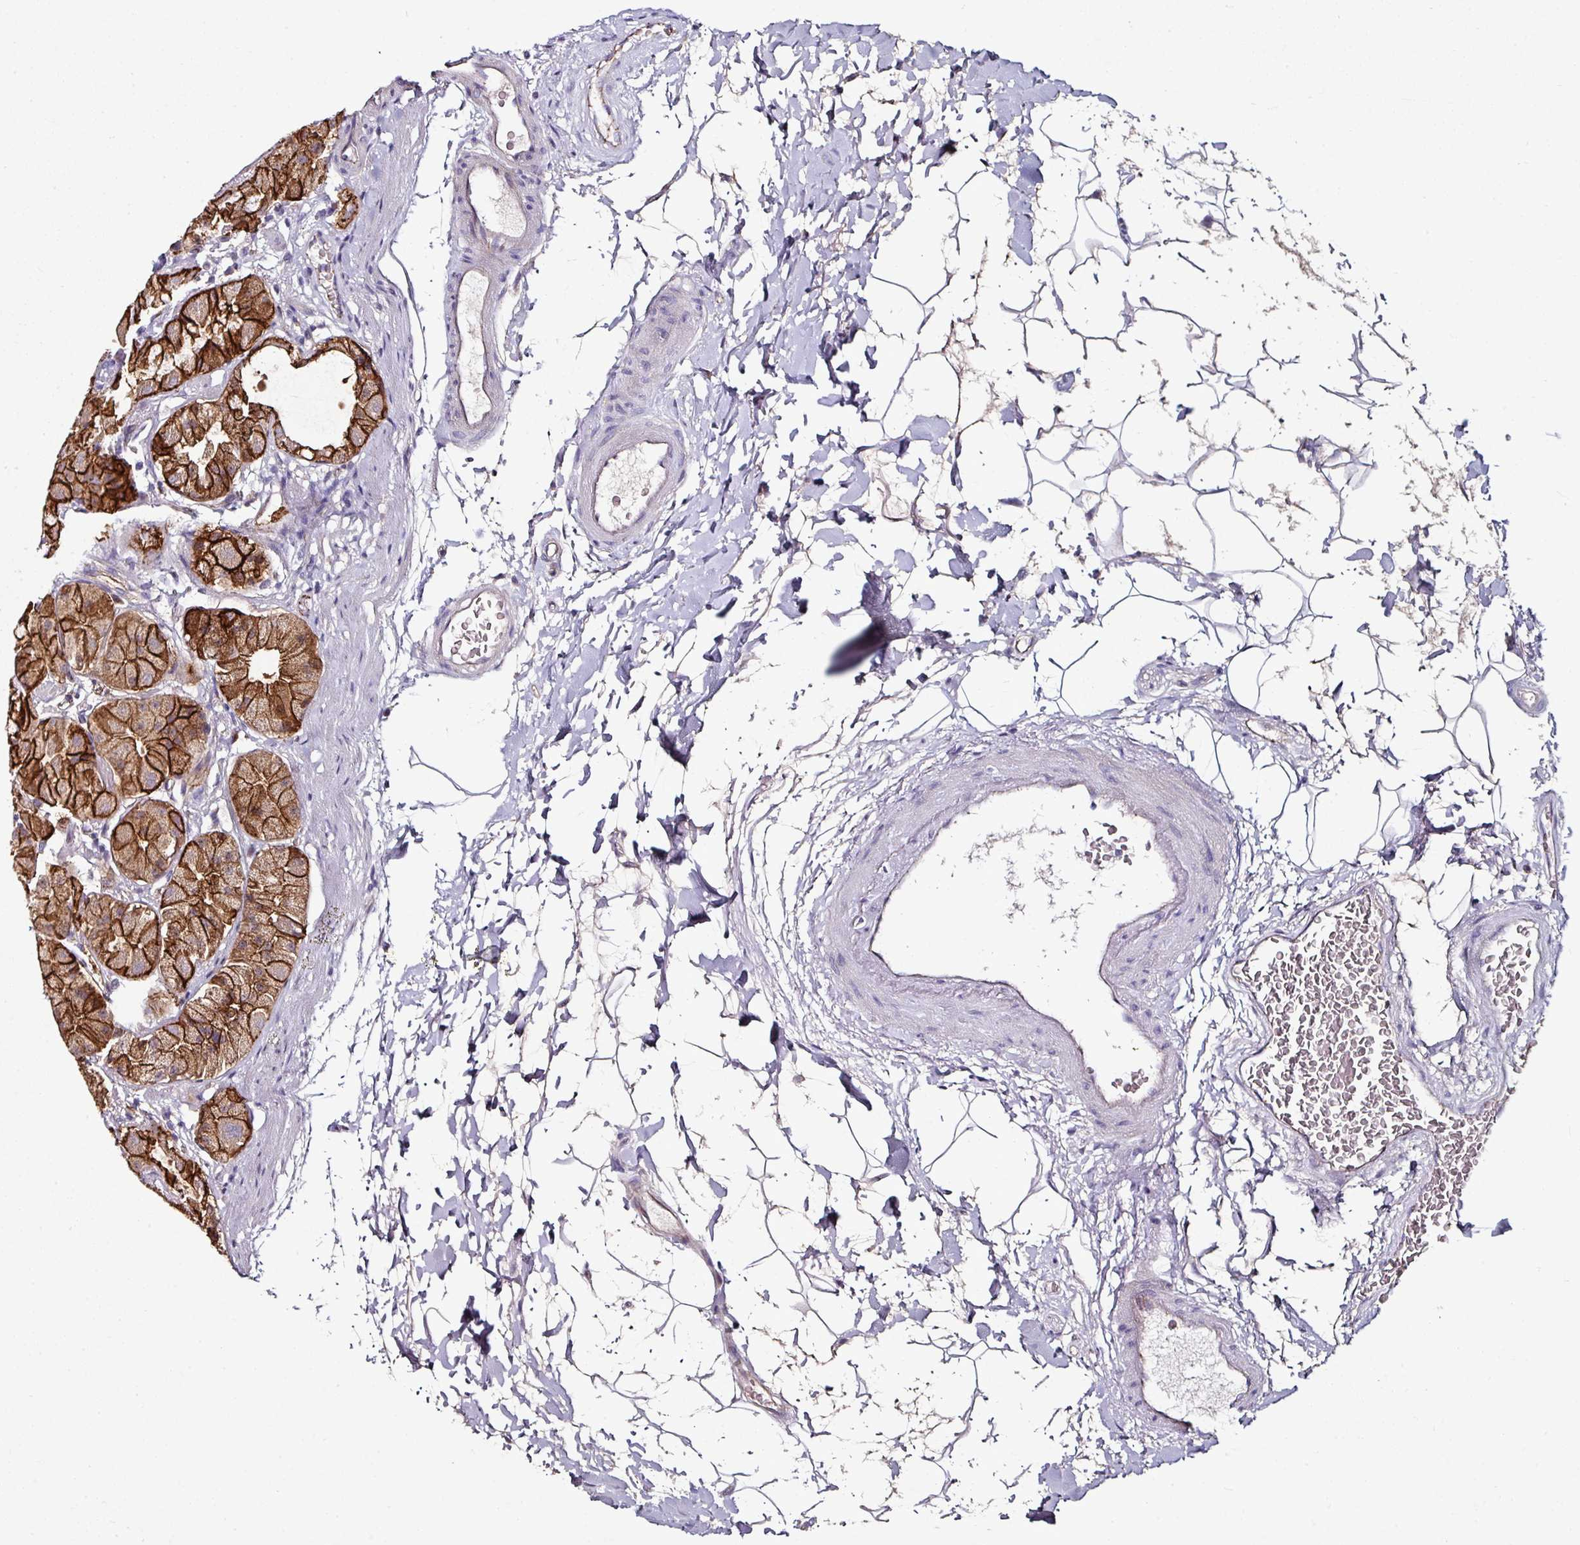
{"staining": {"intensity": "strong", "quantity": ">75%", "location": "cytoplasmic/membranous"}, "tissue": "stomach", "cell_type": "Glandular cells", "image_type": "normal", "snomed": [{"axis": "morphology", "description": "Normal tissue, NOS"}, {"axis": "topography", "description": "Stomach"}], "caption": "High-power microscopy captured an immunohistochemistry (IHC) photomicrograph of benign stomach, revealing strong cytoplasmic/membranous positivity in approximately >75% of glandular cells.", "gene": "JUP", "patient": {"sex": "male", "age": 57}}